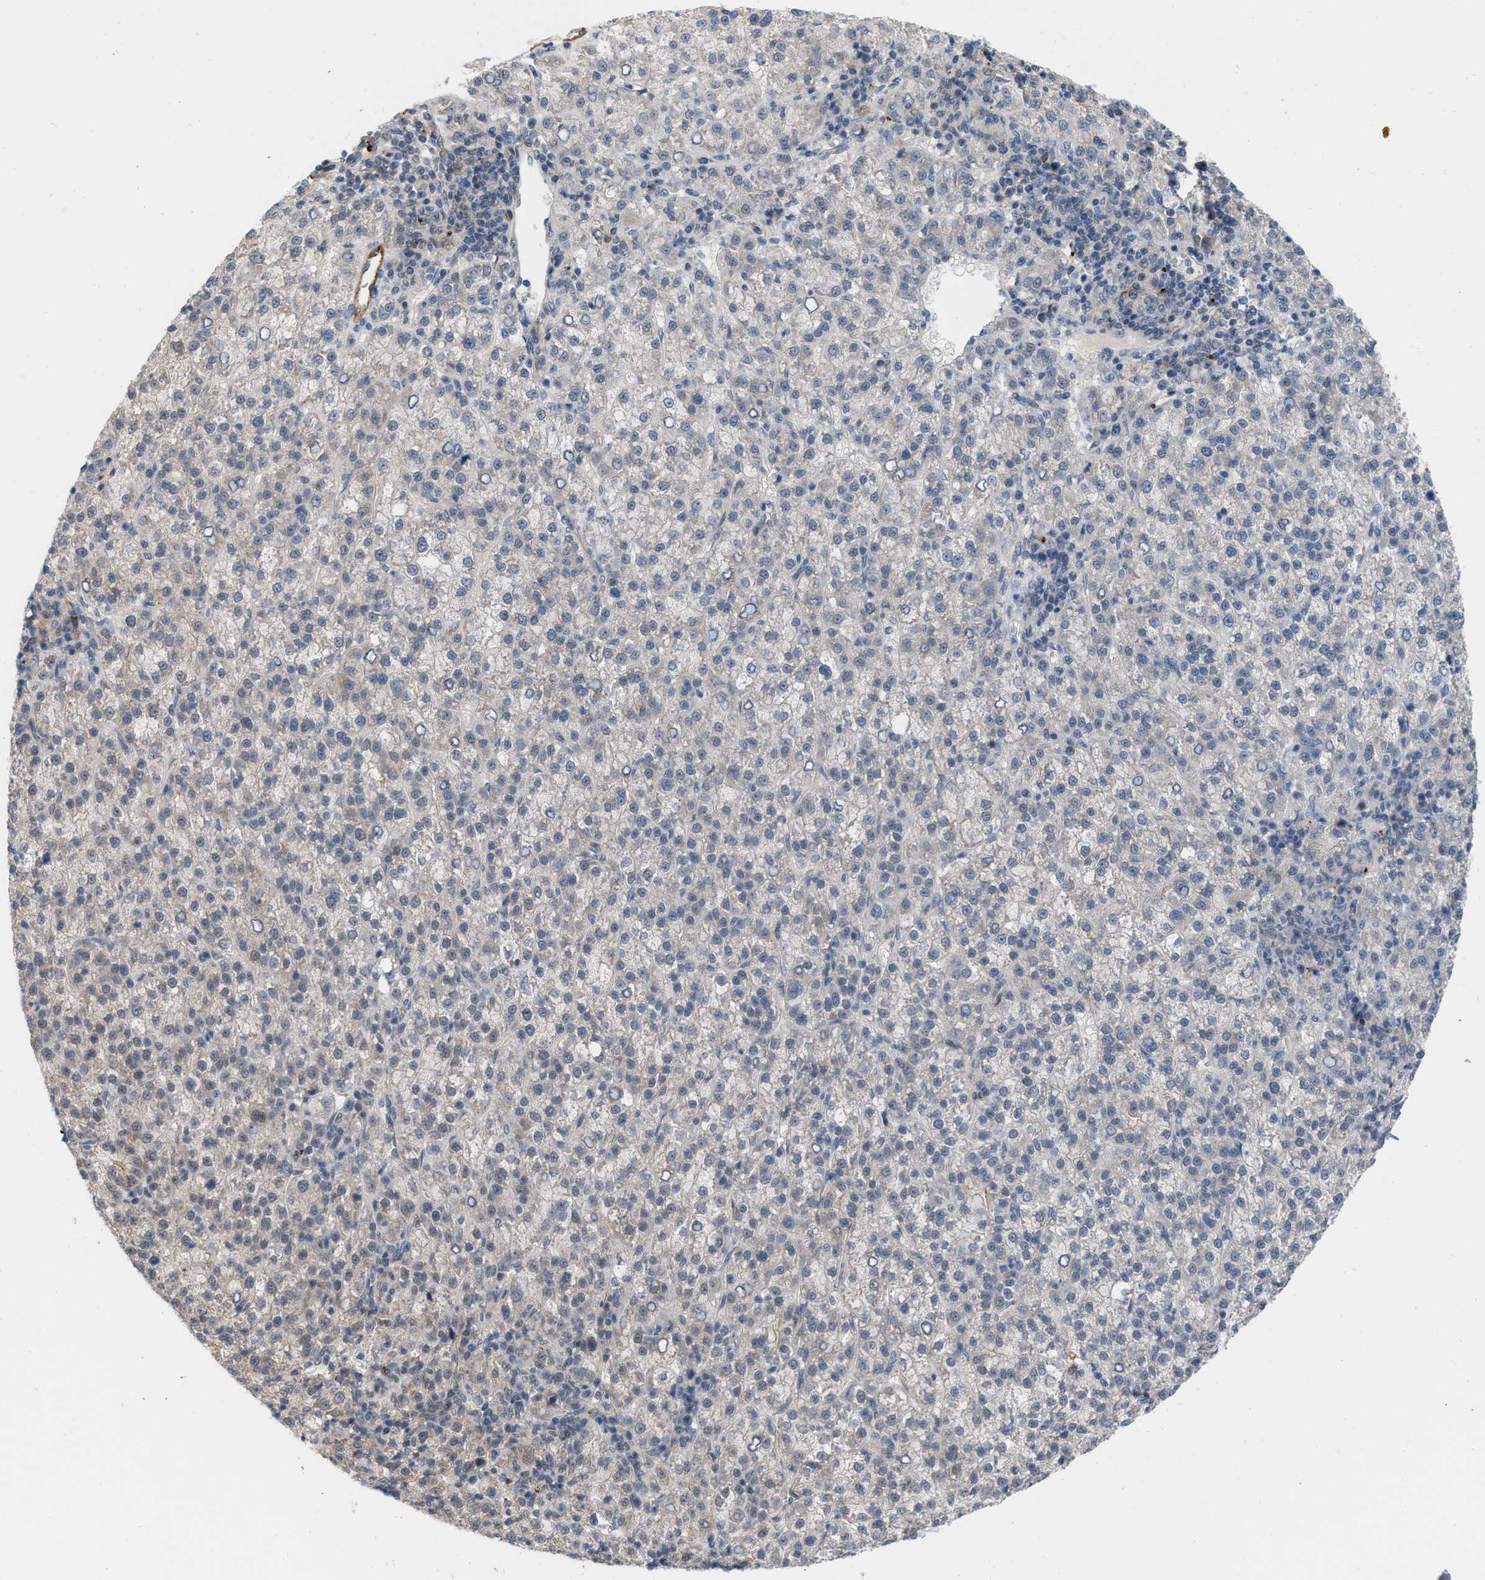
{"staining": {"intensity": "negative", "quantity": "none", "location": "none"}, "tissue": "liver cancer", "cell_type": "Tumor cells", "image_type": "cancer", "snomed": [{"axis": "morphology", "description": "Carcinoma, Hepatocellular, NOS"}, {"axis": "topography", "description": "Liver"}], "caption": "Human liver cancer stained for a protein using immunohistochemistry (IHC) displays no expression in tumor cells.", "gene": "NAPEPLD", "patient": {"sex": "female", "age": 58}}